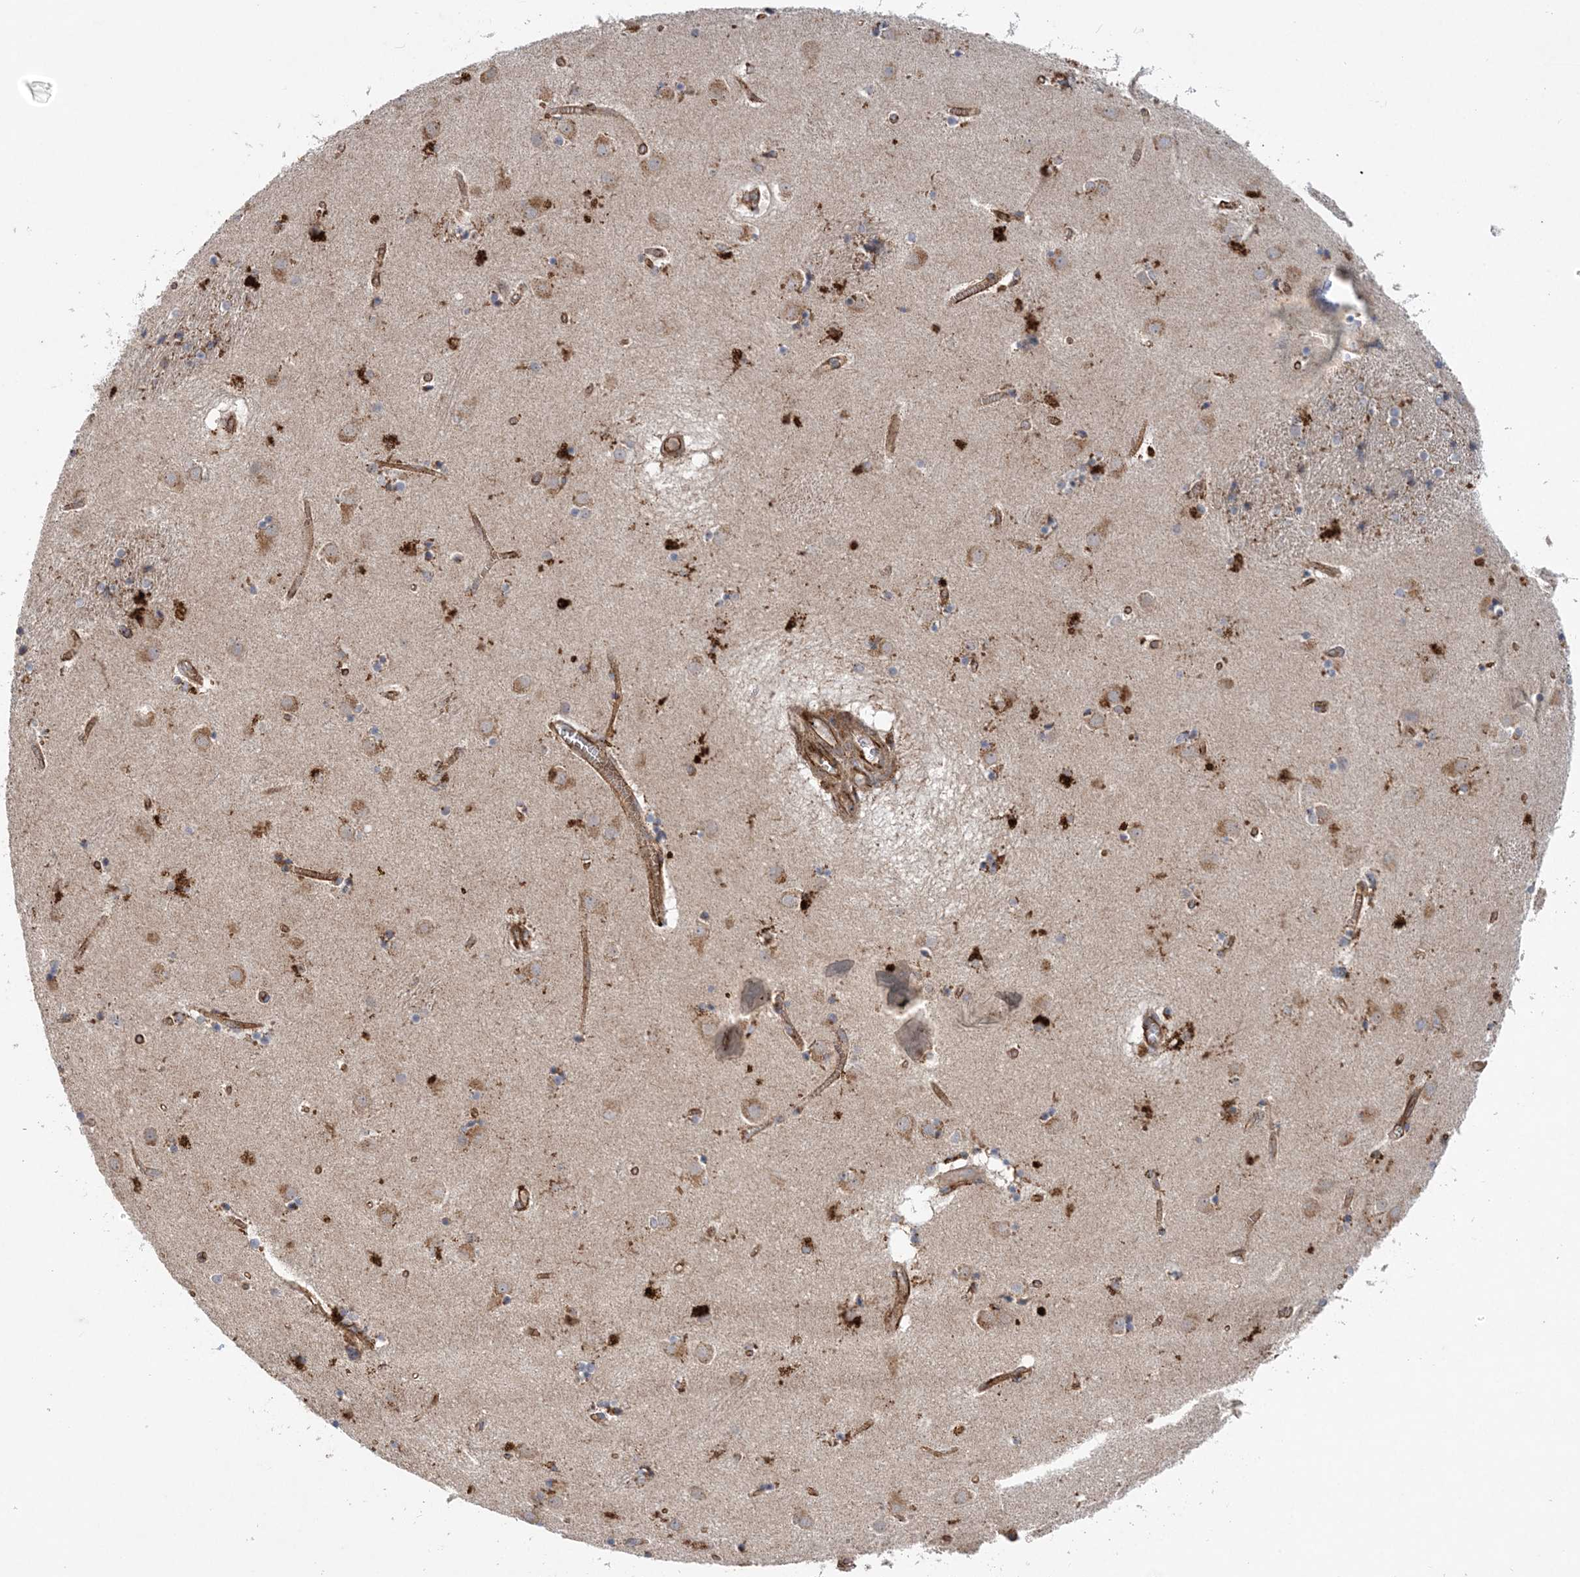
{"staining": {"intensity": "strong", "quantity": "<25%", "location": "cytoplasmic/membranous"}, "tissue": "caudate", "cell_type": "Glial cells", "image_type": "normal", "snomed": [{"axis": "morphology", "description": "Normal tissue, NOS"}, {"axis": "topography", "description": "Lateral ventricle wall"}], "caption": "Unremarkable caudate demonstrates strong cytoplasmic/membranous expression in about <25% of glial cells.", "gene": "PTTG1IP", "patient": {"sex": "male", "age": 70}}